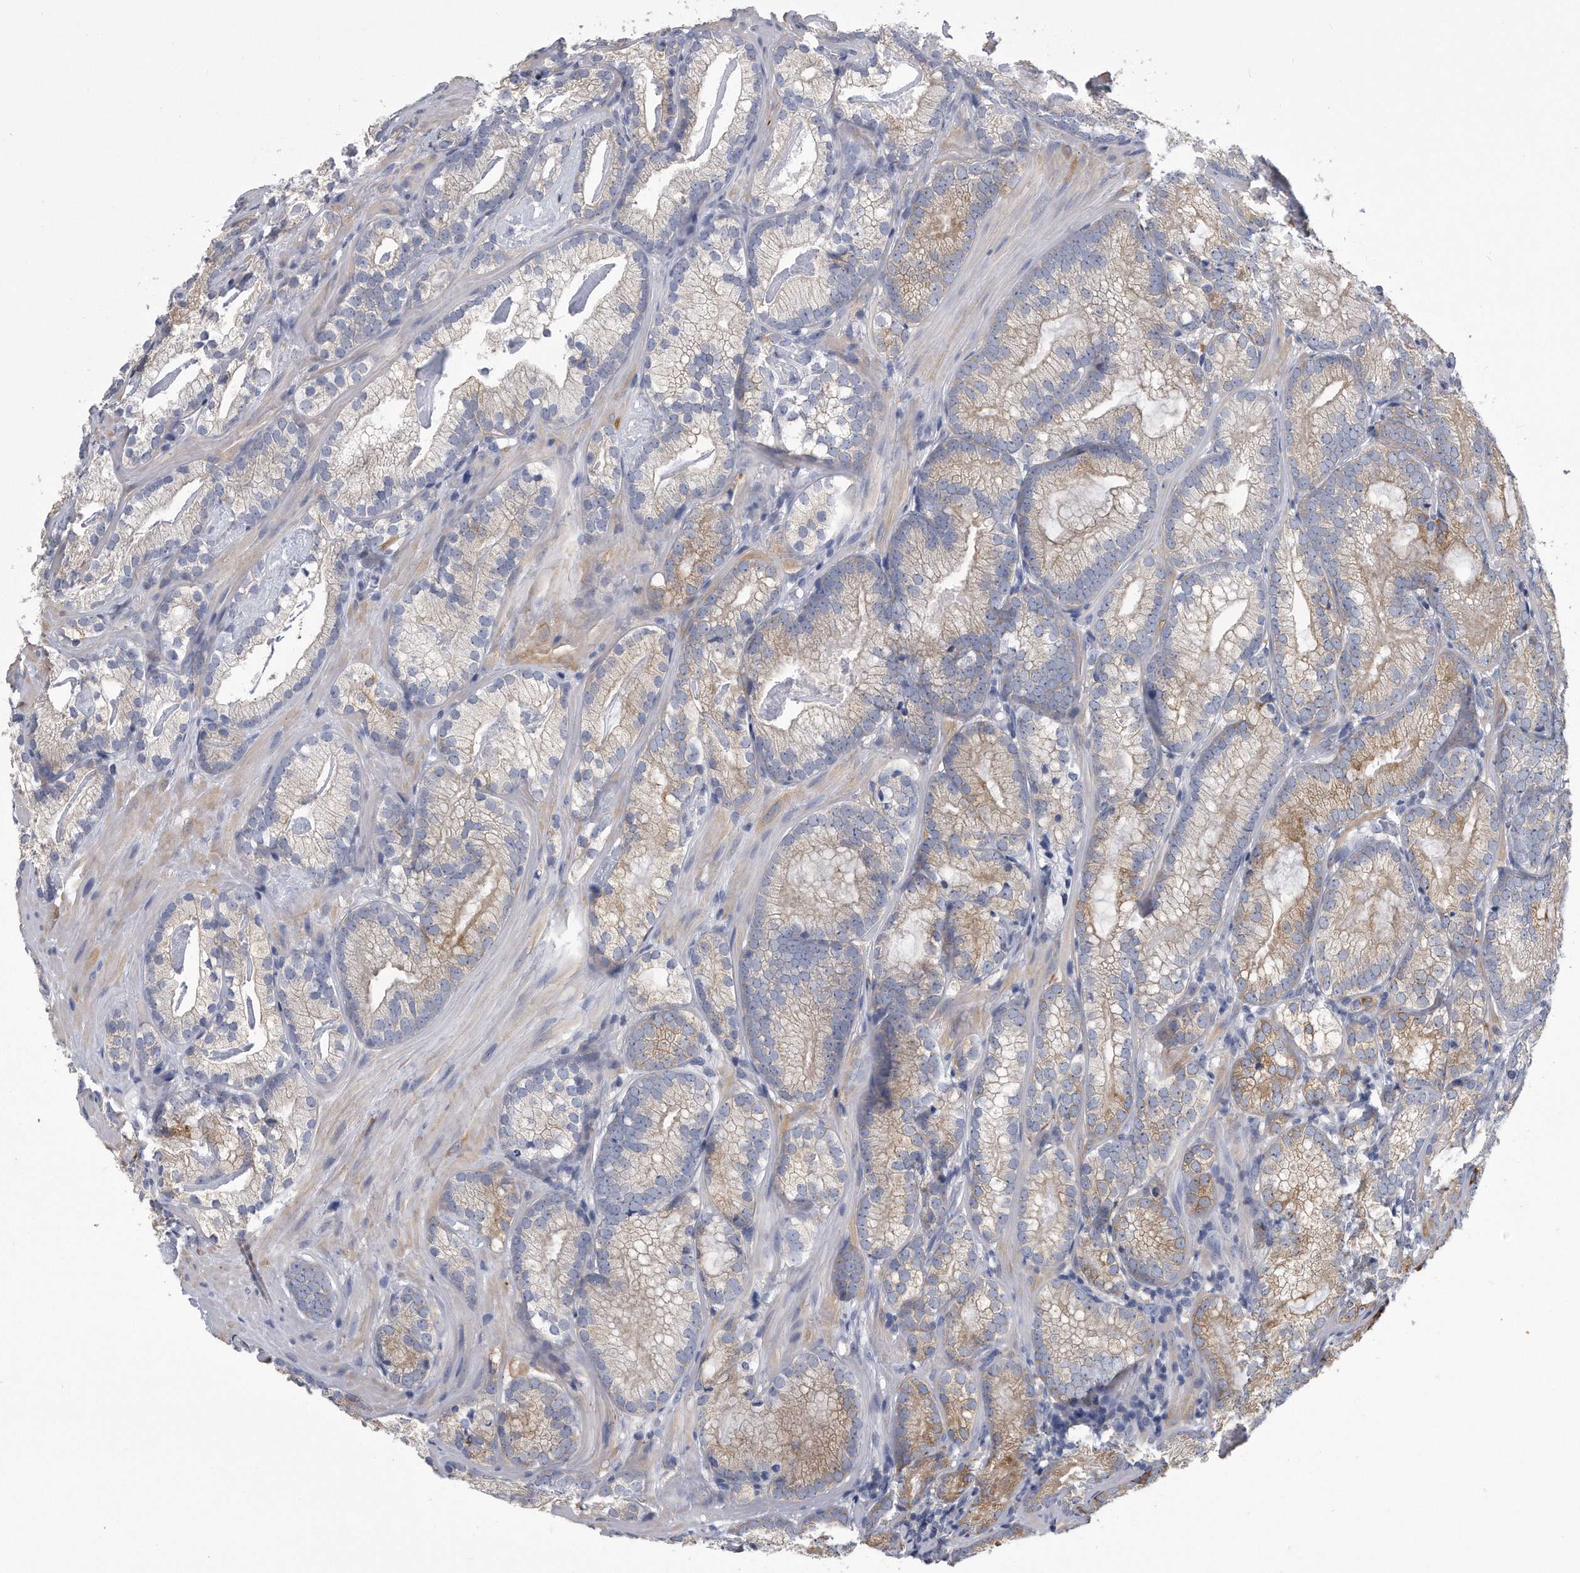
{"staining": {"intensity": "weak", "quantity": "25%-75%", "location": "cytoplasmic/membranous"}, "tissue": "prostate cancer", "cell_type": "Tumor cells", "image_type": "cancer", "snomed": [{"axis": "morphology", "description": "Adenocarcinoma, Low grade"}, {"axis": "topography", "description": "Prostate"}], "caption": "Weak cytoplasmic/membranous staining is identified in about 25%-75% of tumor cells in prostate cancer.", "gene": "PYGB", "patient": {"sex": "male", "age": 72}}